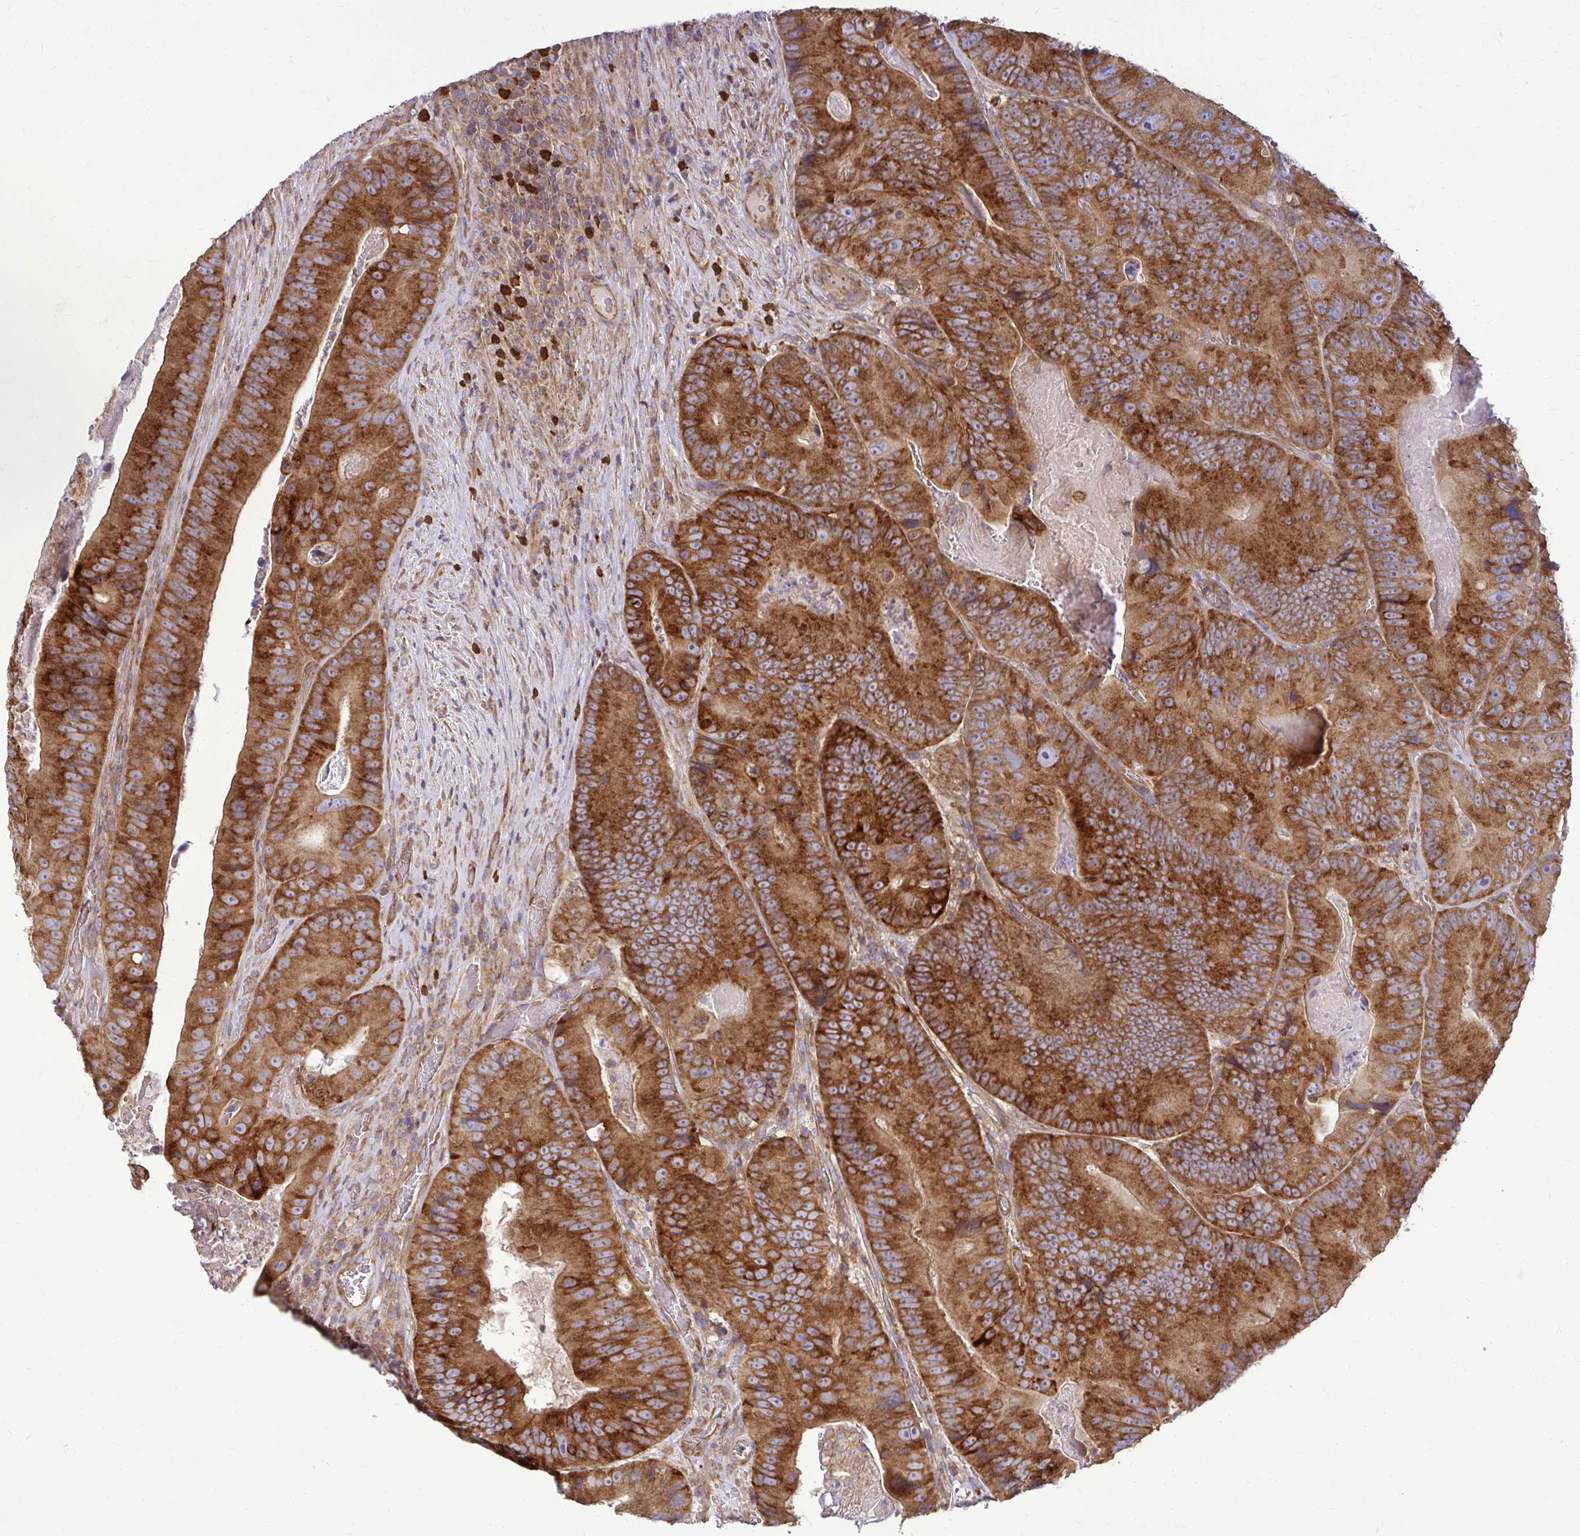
{"staining": {"intensity": "strong", "quantity": ">75%", "location": "cytoplasmic/membranous"}, "tissue": "colorectal cancer", "cell_type": "Tumor cells", "image_type": "cancer", "snomed": [{"axis": "morphology", "description": "Adenocarcinoma, NOS"}, {"axis": "topography", "description": "Colon"}], "caption": "Protein expression by immunohistochemistry (IHC) demonstrates strong cytoplasmic/membranous expression in approximately >75% of tumor cells in colorectal adenocarcinoma.", "gene": "FMR1", "patient": {"sex": "female", "age": 86}}